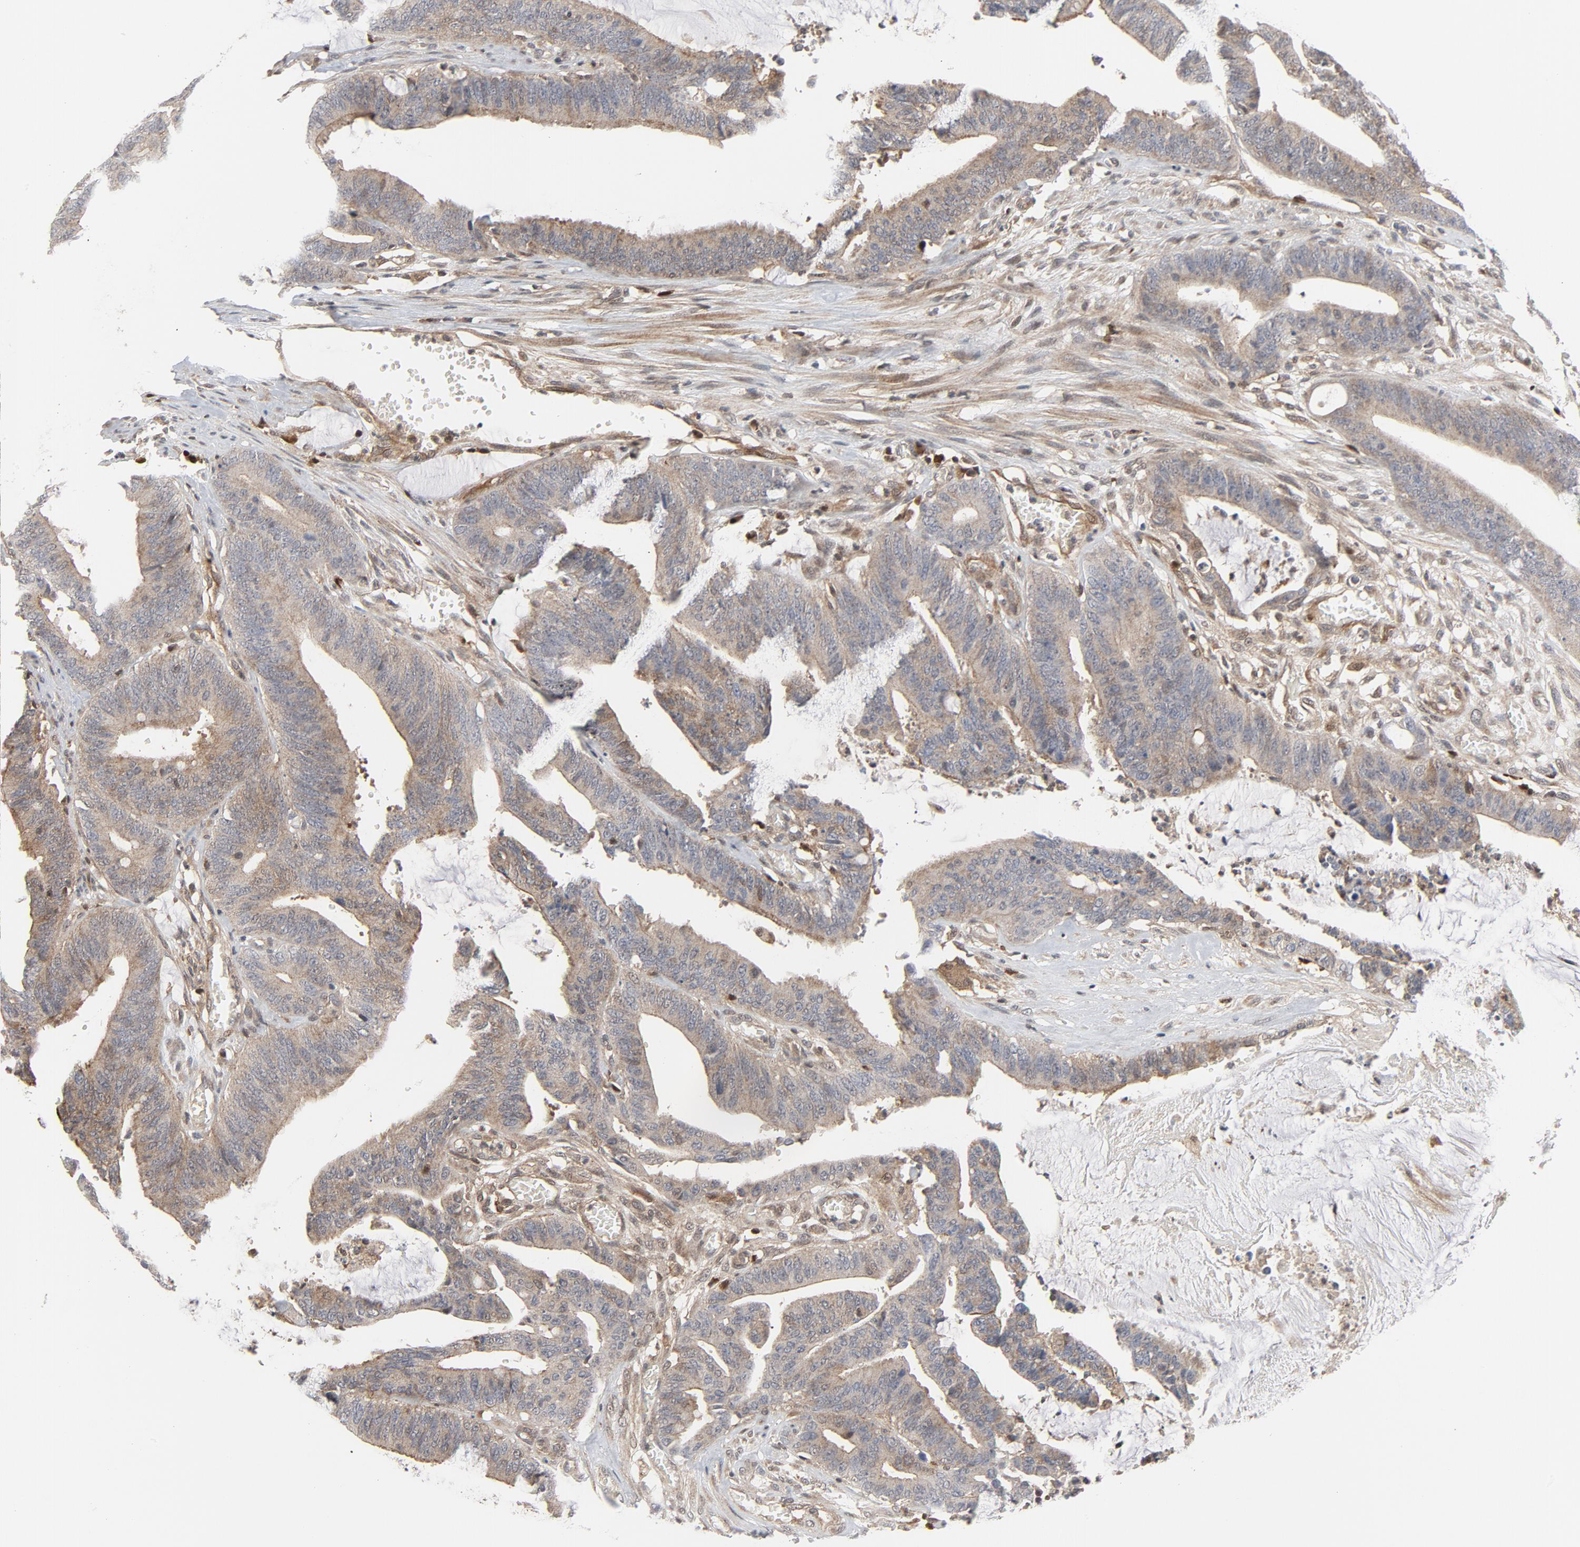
{"staining": {"intensity": "weak", "quantity": ">75%", "location": "cytoplasmic/membranous"}, "tissue": "colorectal cancer", "cell_type": "Tumor cells", "image_type": "cancer", "snomed": [{"axis": "morphology", "description": "Adenocarcinoma, NOS"}, {"axis": "topography", "description": "Rectum"}], "caption": "Colorectal cancer stained with a protein marker displays weak staining in tumor cells.", "gene": "TRADD", "patient": {"sex": "female", "age": 66}}